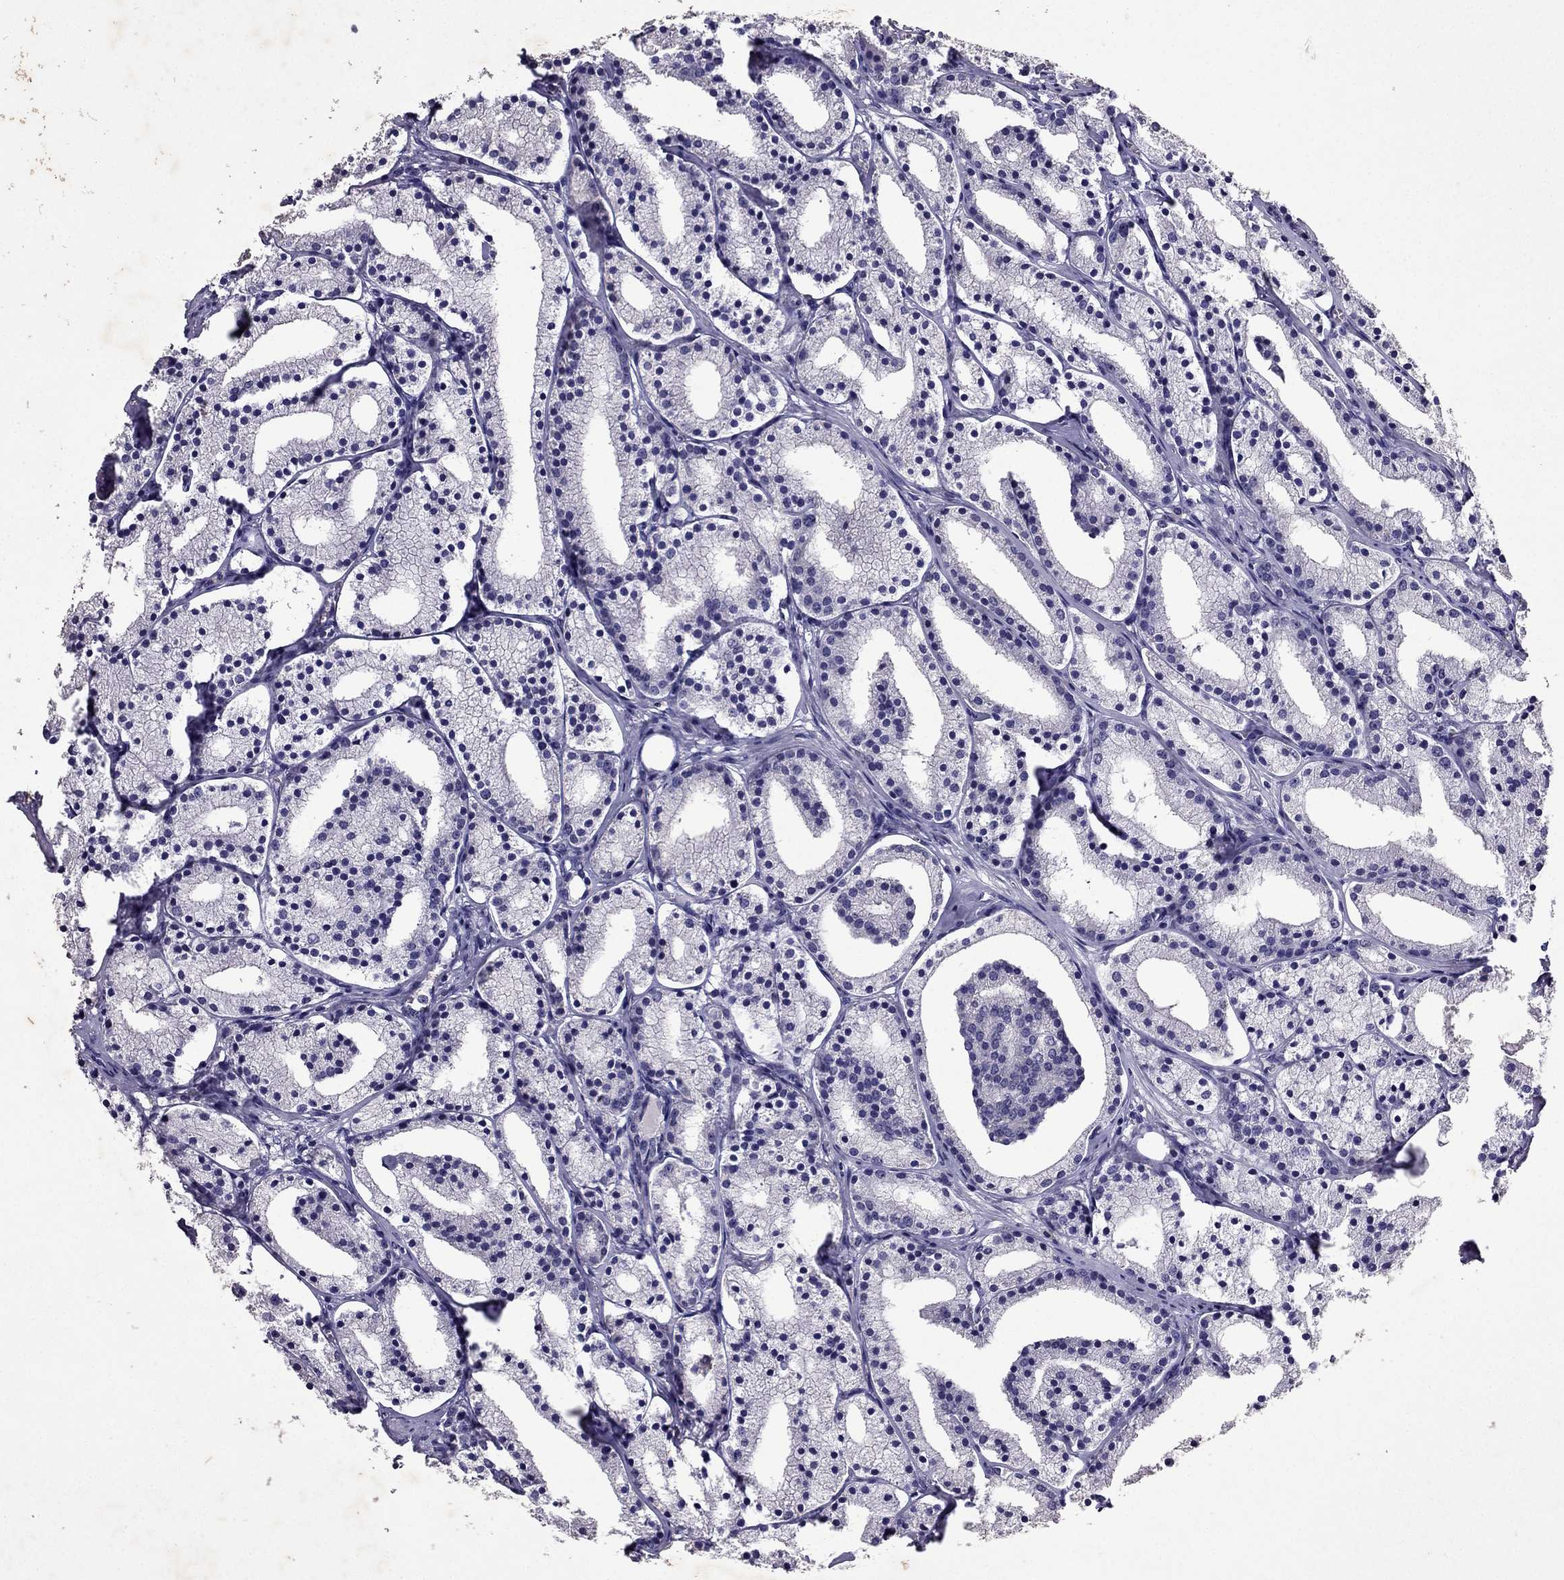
{"staining": {"intensity": "negative", "quantity": "none", "location": "none"}, "tissue": "prostate cancer", "cell_type": "Tumor cells", "image_type": "cancer", "snomed": [{"axis": "morphology", "description": "Adenocarcinoma, NOS"}, {"axis": "topography", "description": "Prostate"}], "caption": "A high-resolution image shows immunohistochemistry (IHC) staining of prostate adenocarcinoma, which displays no significant expression in tumor cells.", "gene": "RFLNB", "patient": {"sex": "male", "age": 69}}